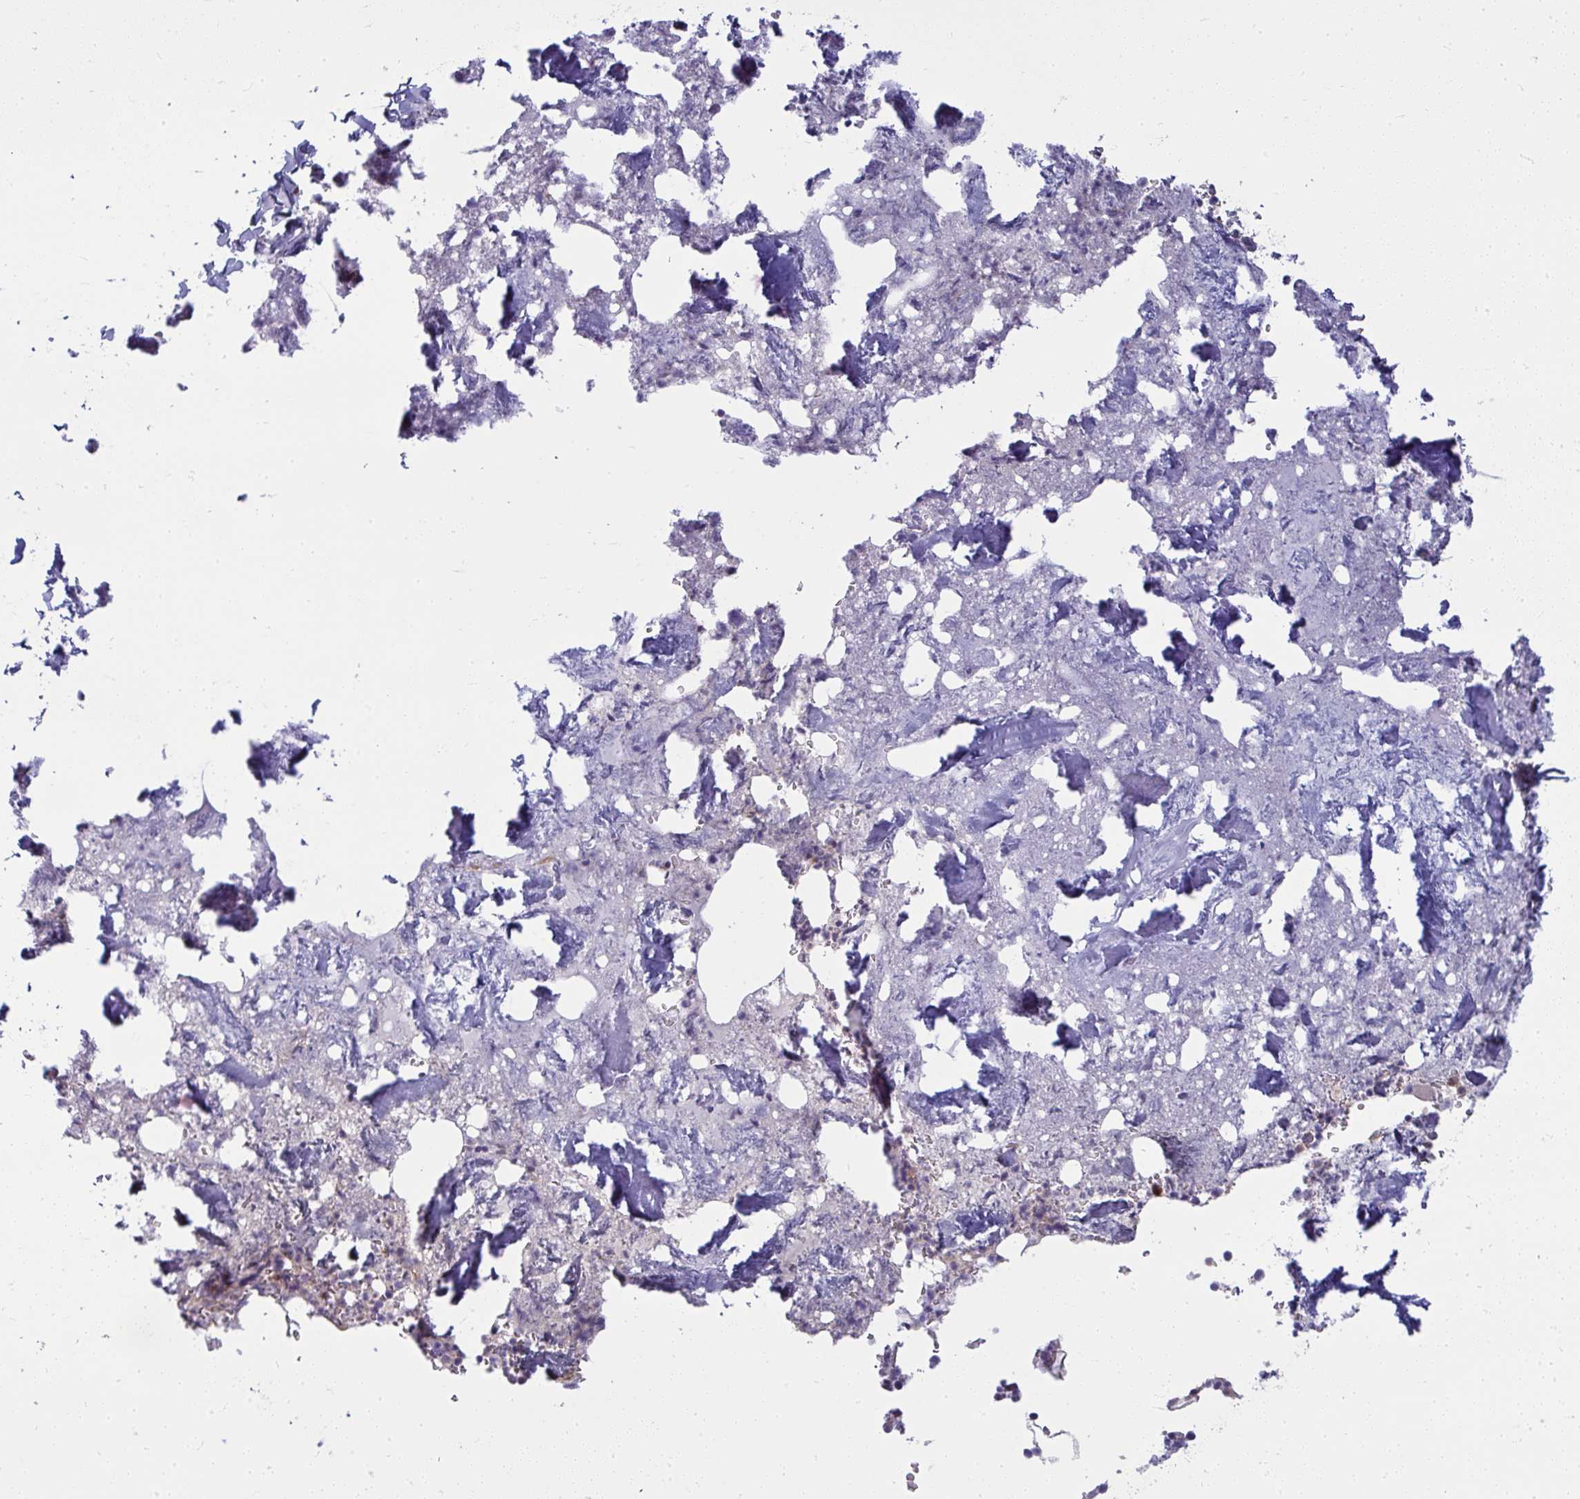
{"staining": {"intensity": "moderate", "quantity": "<25%", "location": "cytoplasmic/membranous"}, "tissue": "bone marrow", "cell_type": "Hematopoietic cells", "image_type": "normal", "snomed": [{"axis": "morphology", "description": "Normal tissue, NOS"}, {"axis": "topography", "description": "Bone marrow"}], "caption": "Protein expression analysis of normal bone marrow demonstrates moderate cytoplasmic/membranous expression in approximately <25% of hematopoietic cells. The staining is performed using DAB (3,3'-diaminobenzidine) brown chromogen to label protein expression. The nuclei are counter-stained blue using hematoxylin.", "gene": "IFIT3", "patient": {"sex": "female", "age": 42}}